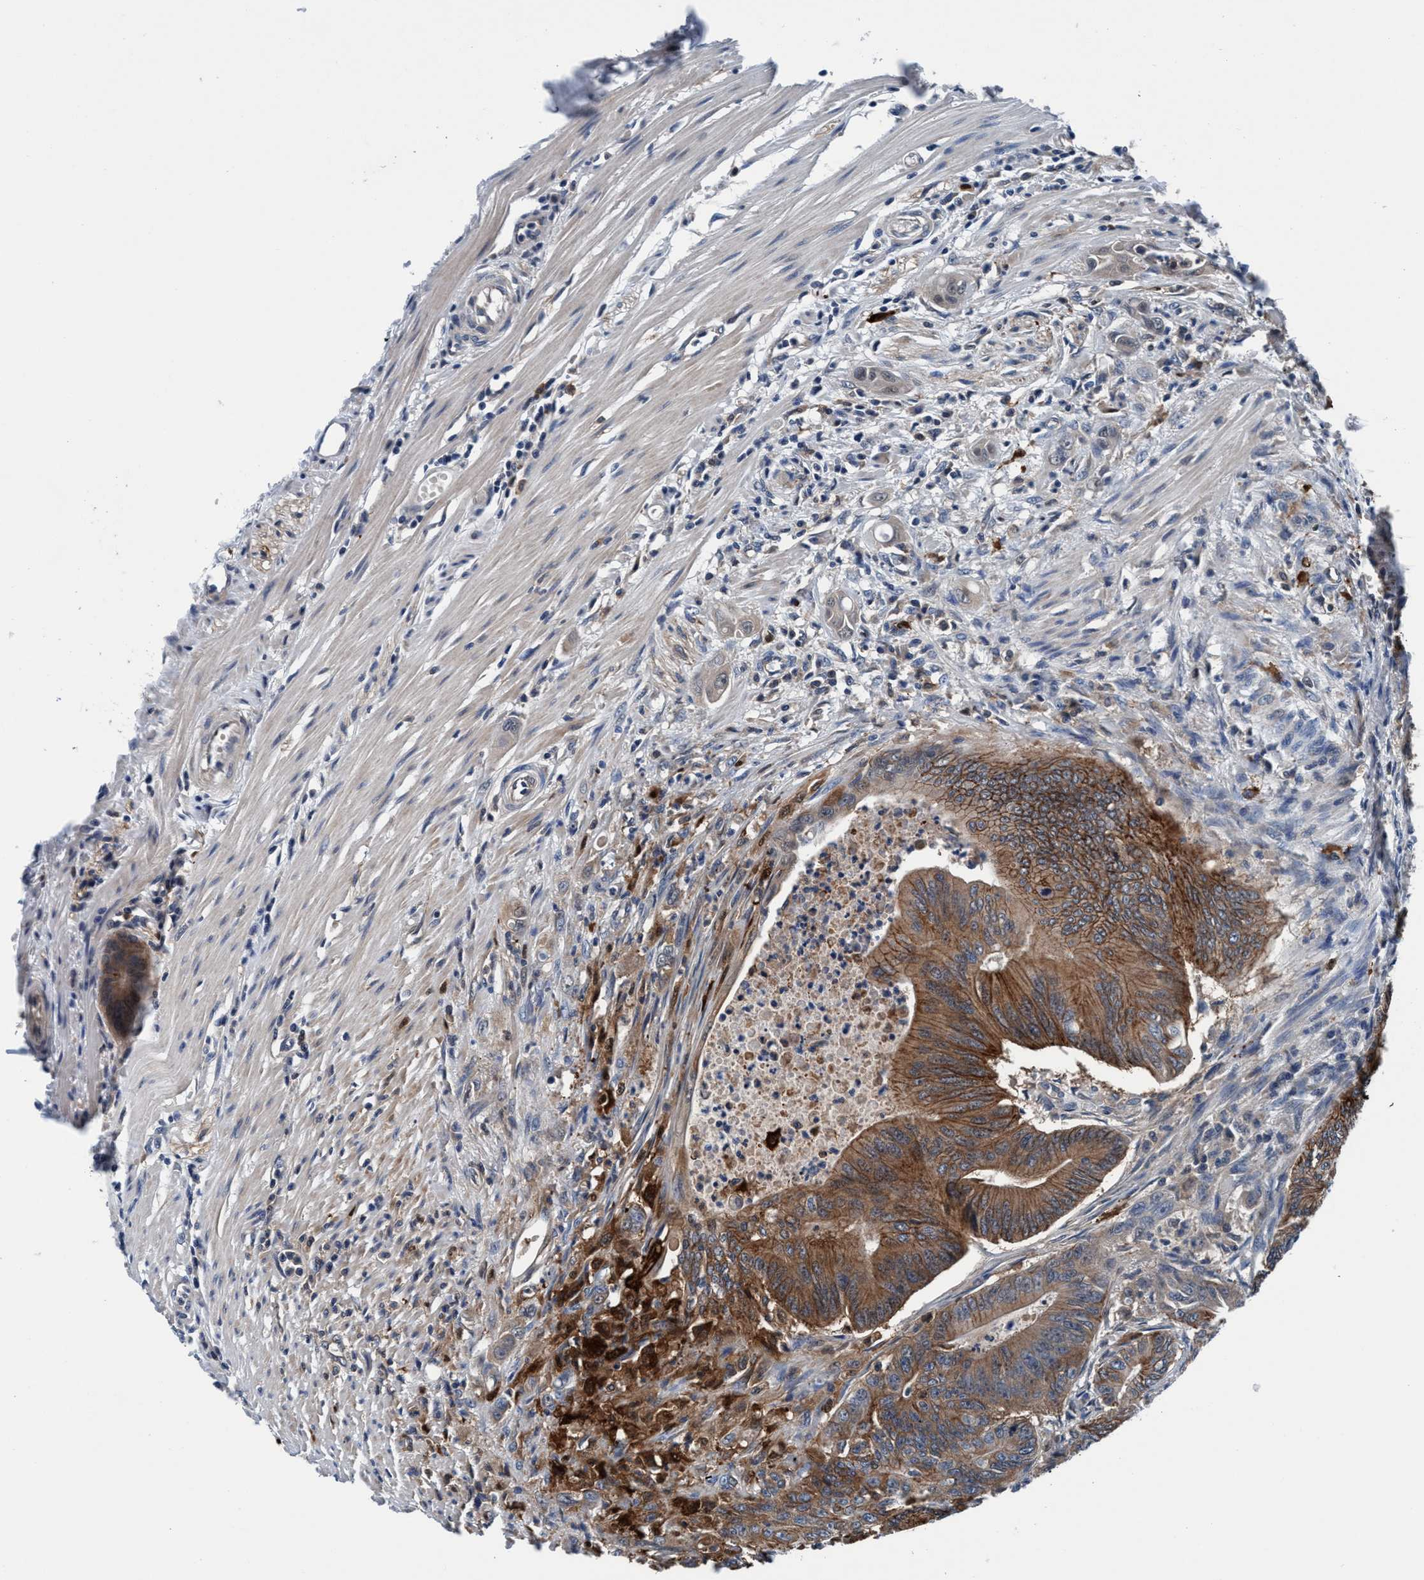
{"staining": {"intensity": "strong", "quantity": ">75%", "location": "cytoplasmic/membranous"}, "tissue": "colorectal cancer", "cell_type": "Tumor cells", "image_type": "cancer", "snomed": [{"axis": "morphology", "description": "Adenoma, NOS"}, {"axis": "morphology", "description": "Adenocarcinoma, NOS"}, {"axis": "topography", "description": "Colon"}], "caption": "A micrograph of adenocarcinoma (colorectal) stained for a protein displays strong cytoplasmic/membranous brown staining in tumor cells.", "gene": "TMEM94", "patient": {"sex": "male", "age": 79}}